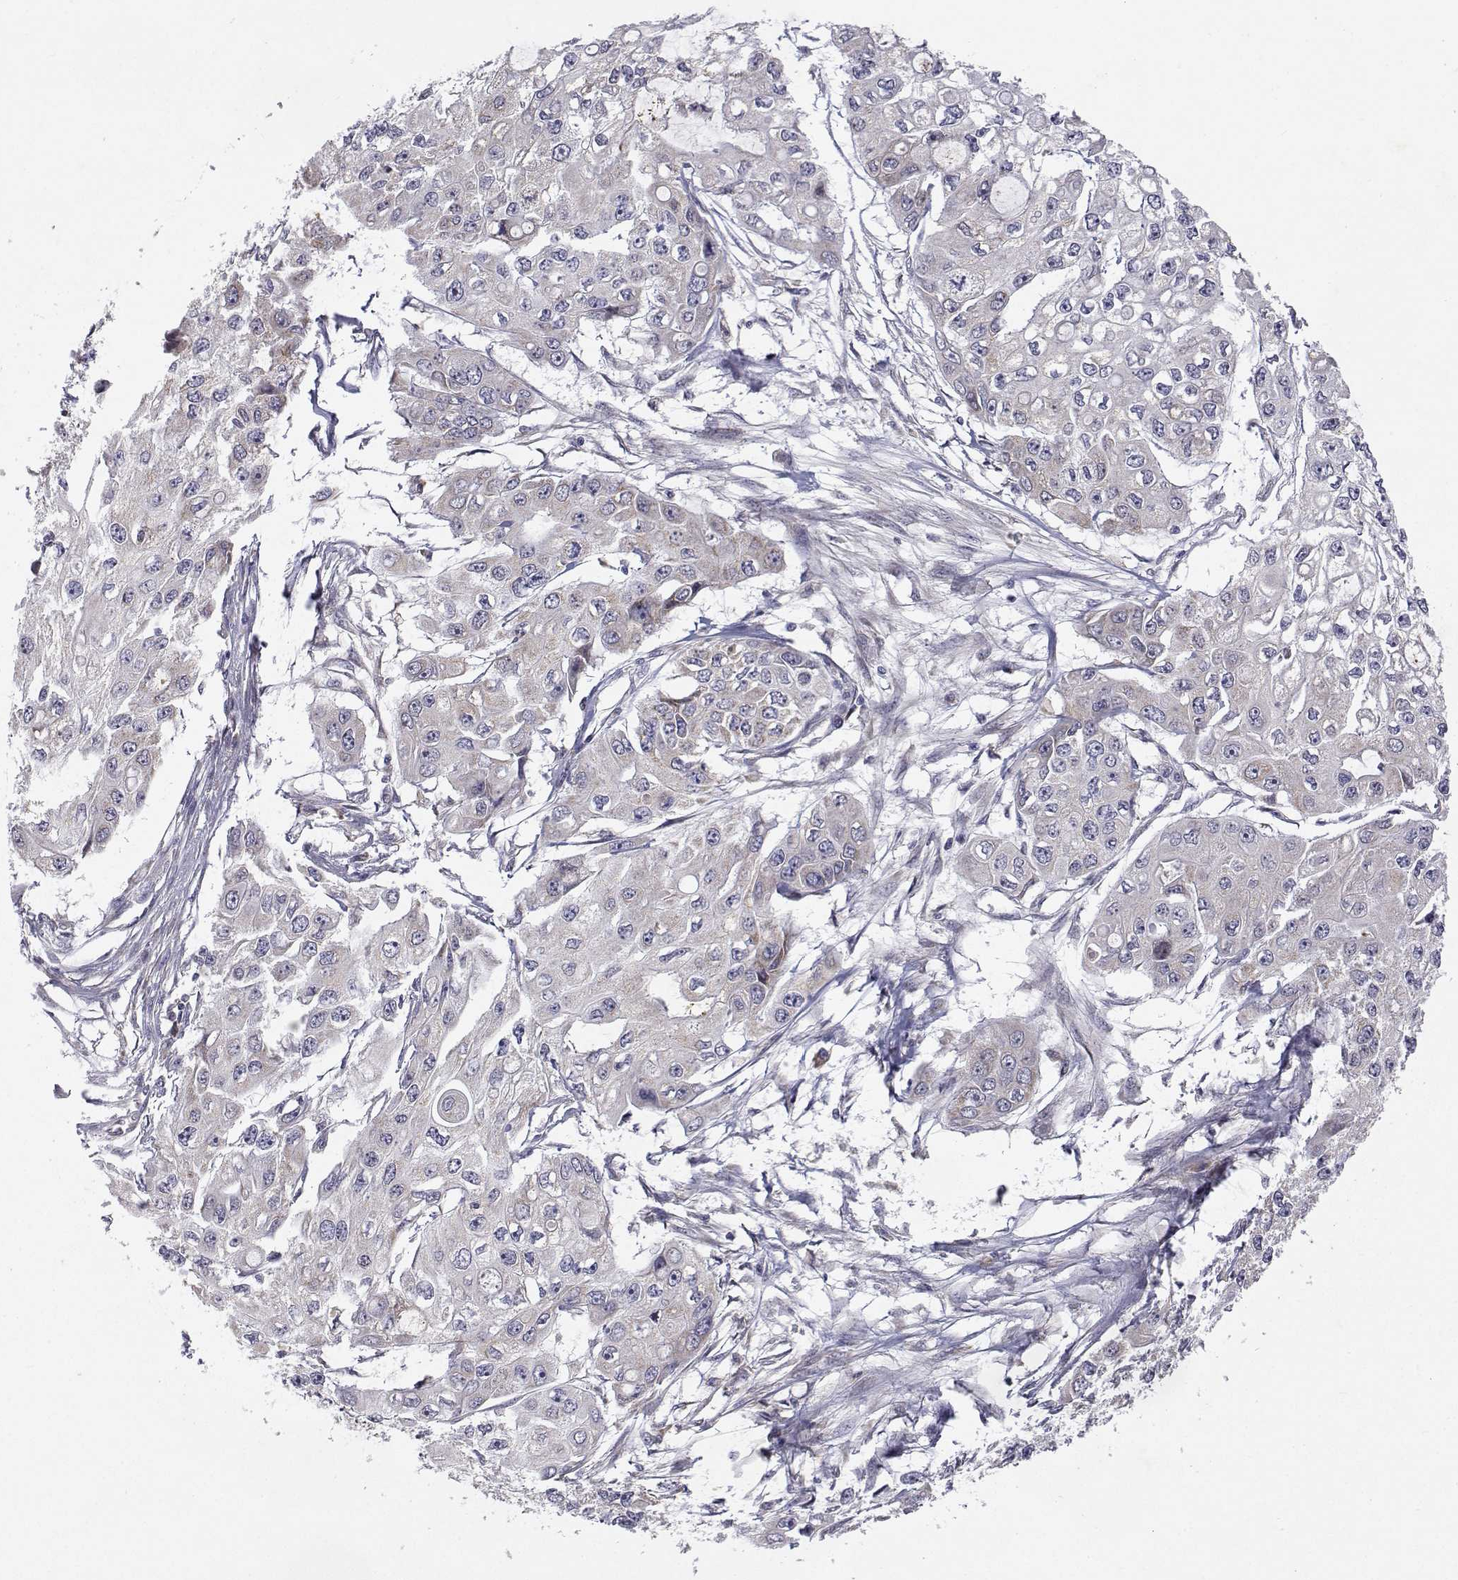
{"staining": {"intensity": "negative", "quantity": "none", "location": "none"}, "tissue": "ovarian cancer", "cell_type": "Tumor cells", "image_type": "cancer", "snomed": [{"axis": "morphology", "description": "Cystadenocarcinoma, serous, NOS"}, {"axis": "topography", "description": "Ovary"}], "caption": "There is no significant staining in tumor cells of ovarian serous cystadenocarcinoma.", "gene": "MRPL3", "patient": {"sex": "female", "age": 56}}